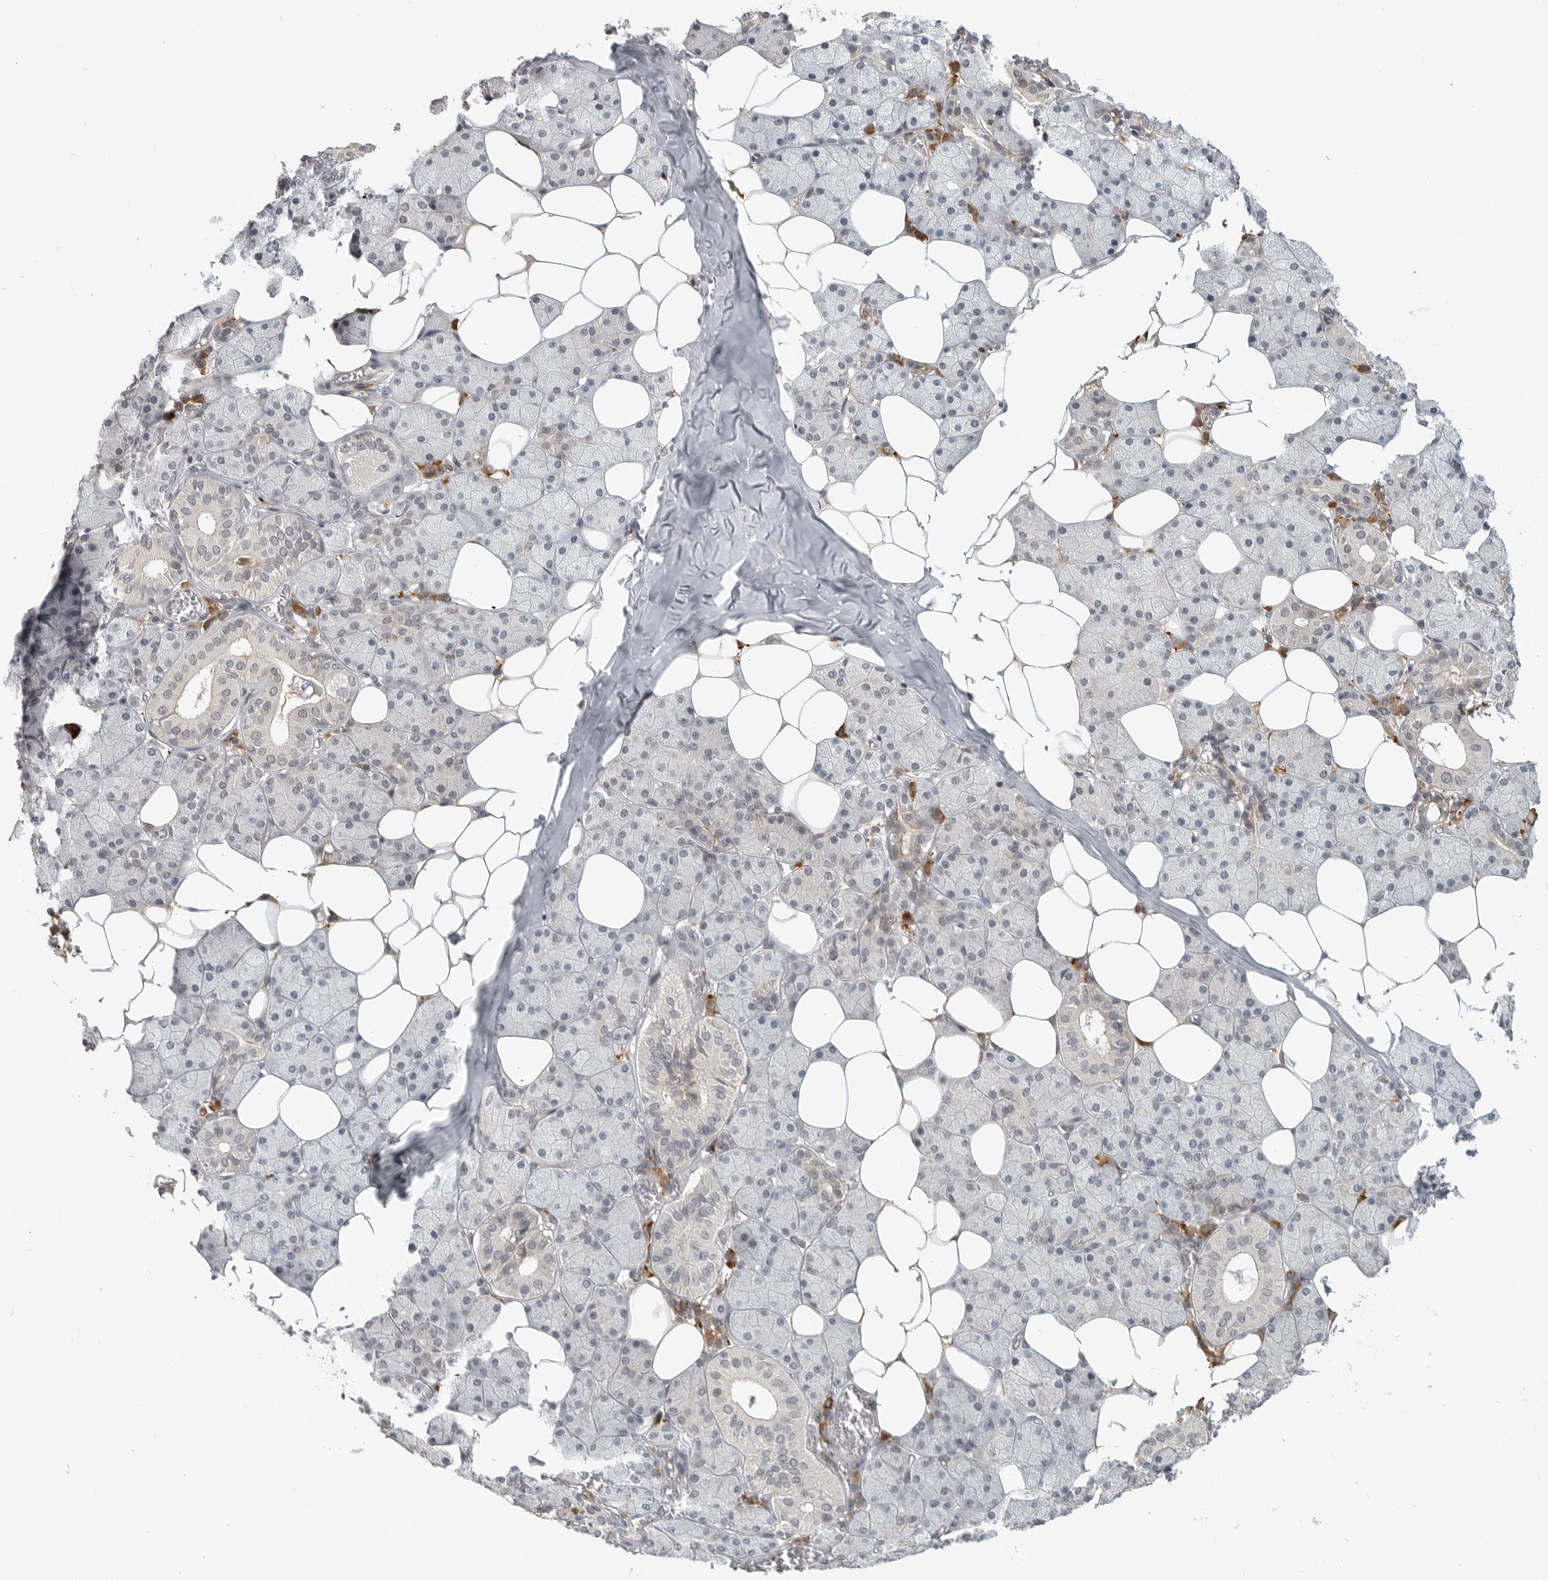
{"staining": {"intensity": "negative", "quantity": "none", "location": "none"}, "tissue": "salivary gland", "cell_type": "Glandular cells", "image_type": "normal", "snomed": [{"axis": "morphology", "description": "Normal tissue, NOS"}, {"axis": "topography", "description": "Salivary gland"}], "caption": "DAB (3,3'-diaminobenzidine) immunohistochemical staining of benign salivary gland exhibits no significant staining in glandular cells.", "gene": "CEP295NL", "patient": {"sex": "female", "age": 33}}